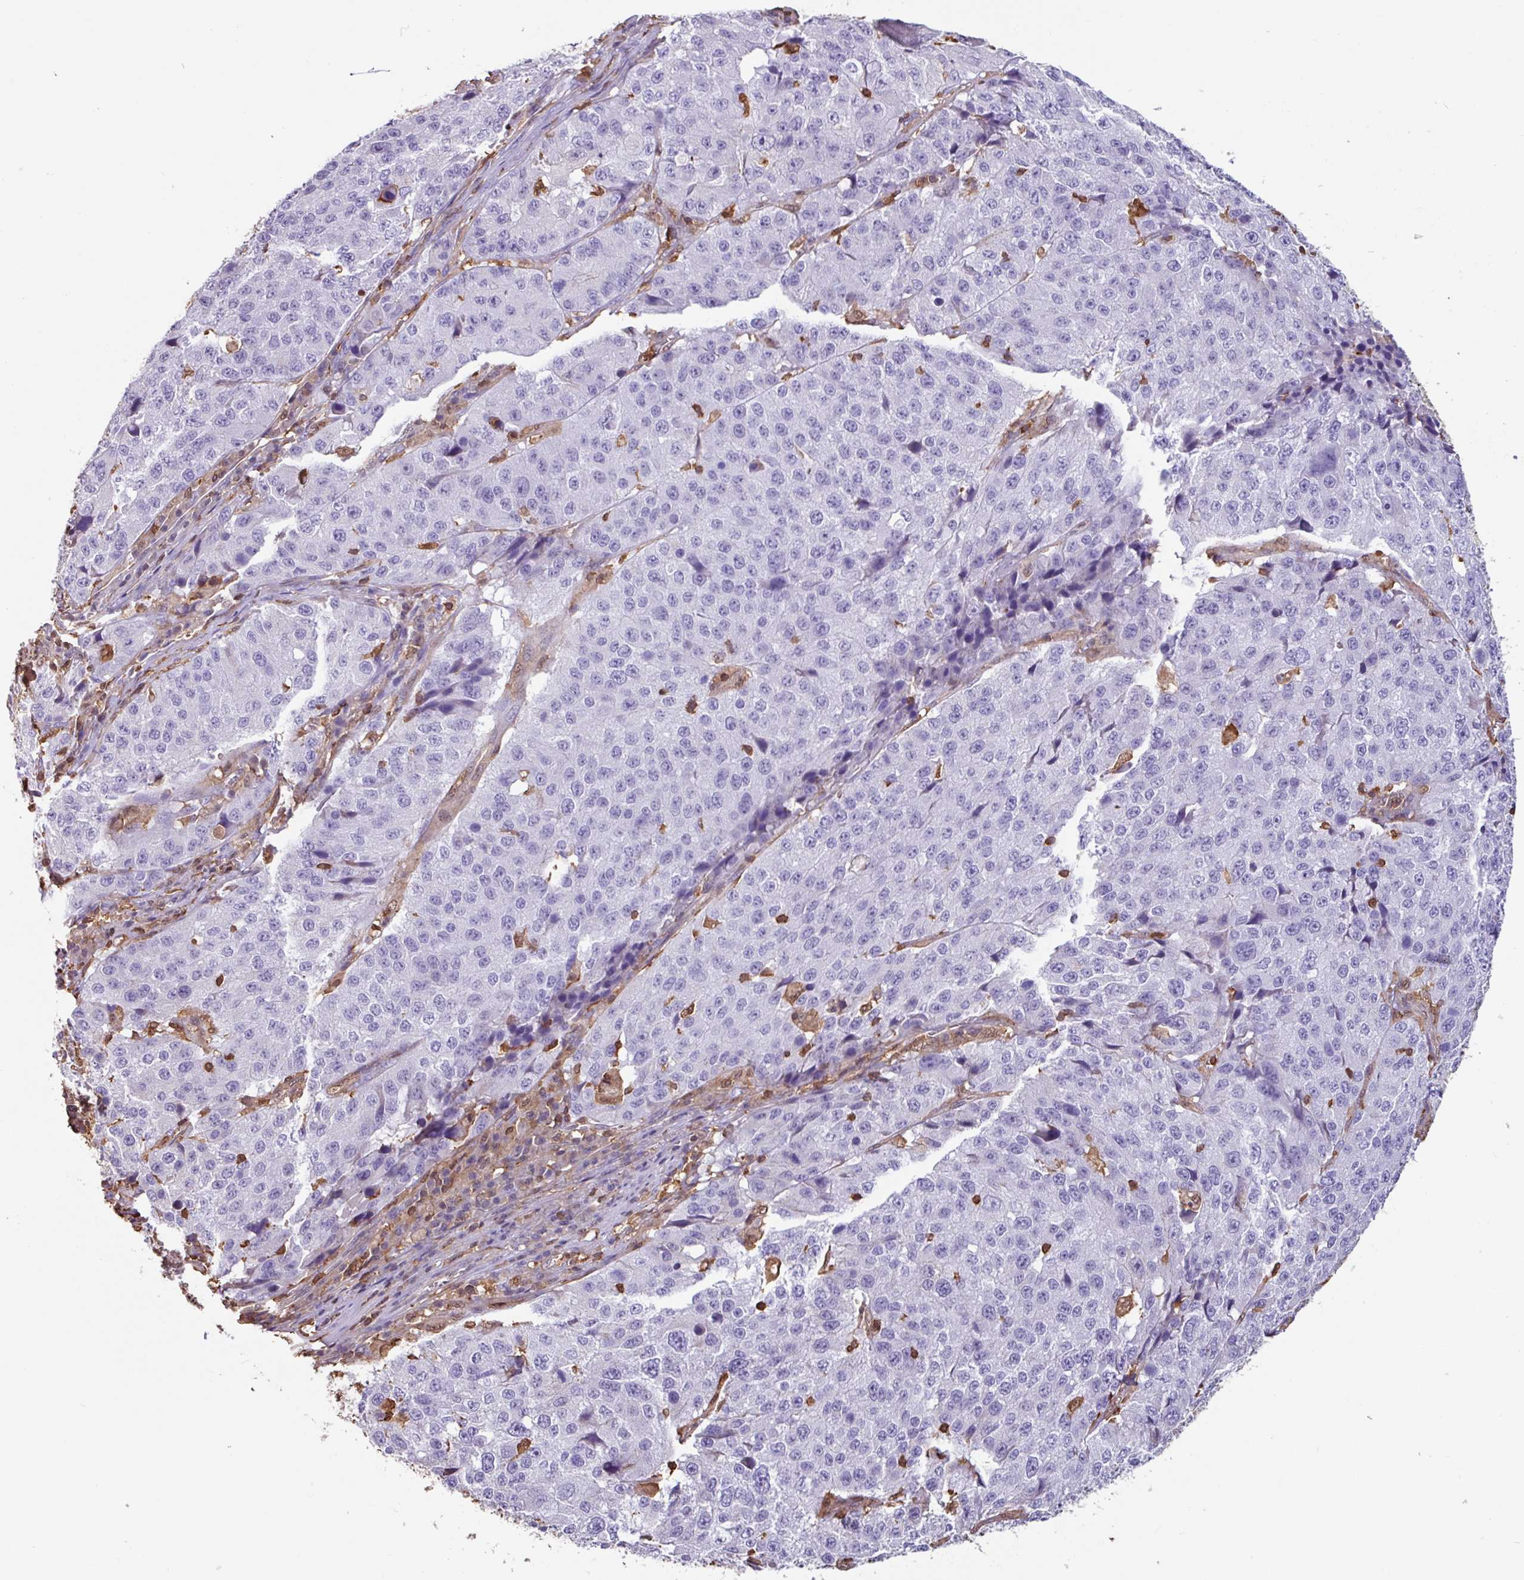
{"staining": {"intensity": "negative", "quantity": "none", "location": "none"}, "tissue": "stomach cancer", "cell_type": "Tumor cells", "image_type": "cancer", "snomed": [{"axis": "morphology", "description": "Adenocarcinoma, NOS"}, {"axis": "topography", "description": "Stomach"}], "caption": "Immunohistochemistry (IHC) photomicrograph of human stomach adenocarcinoma stained for a protein (brown), which displays no expression in tumor cells. (DAB immunohistochemistry with hematoxylin counter stain).", "gene": "ARHGDIB", "patient": {"sex": "male", "age": 71}}